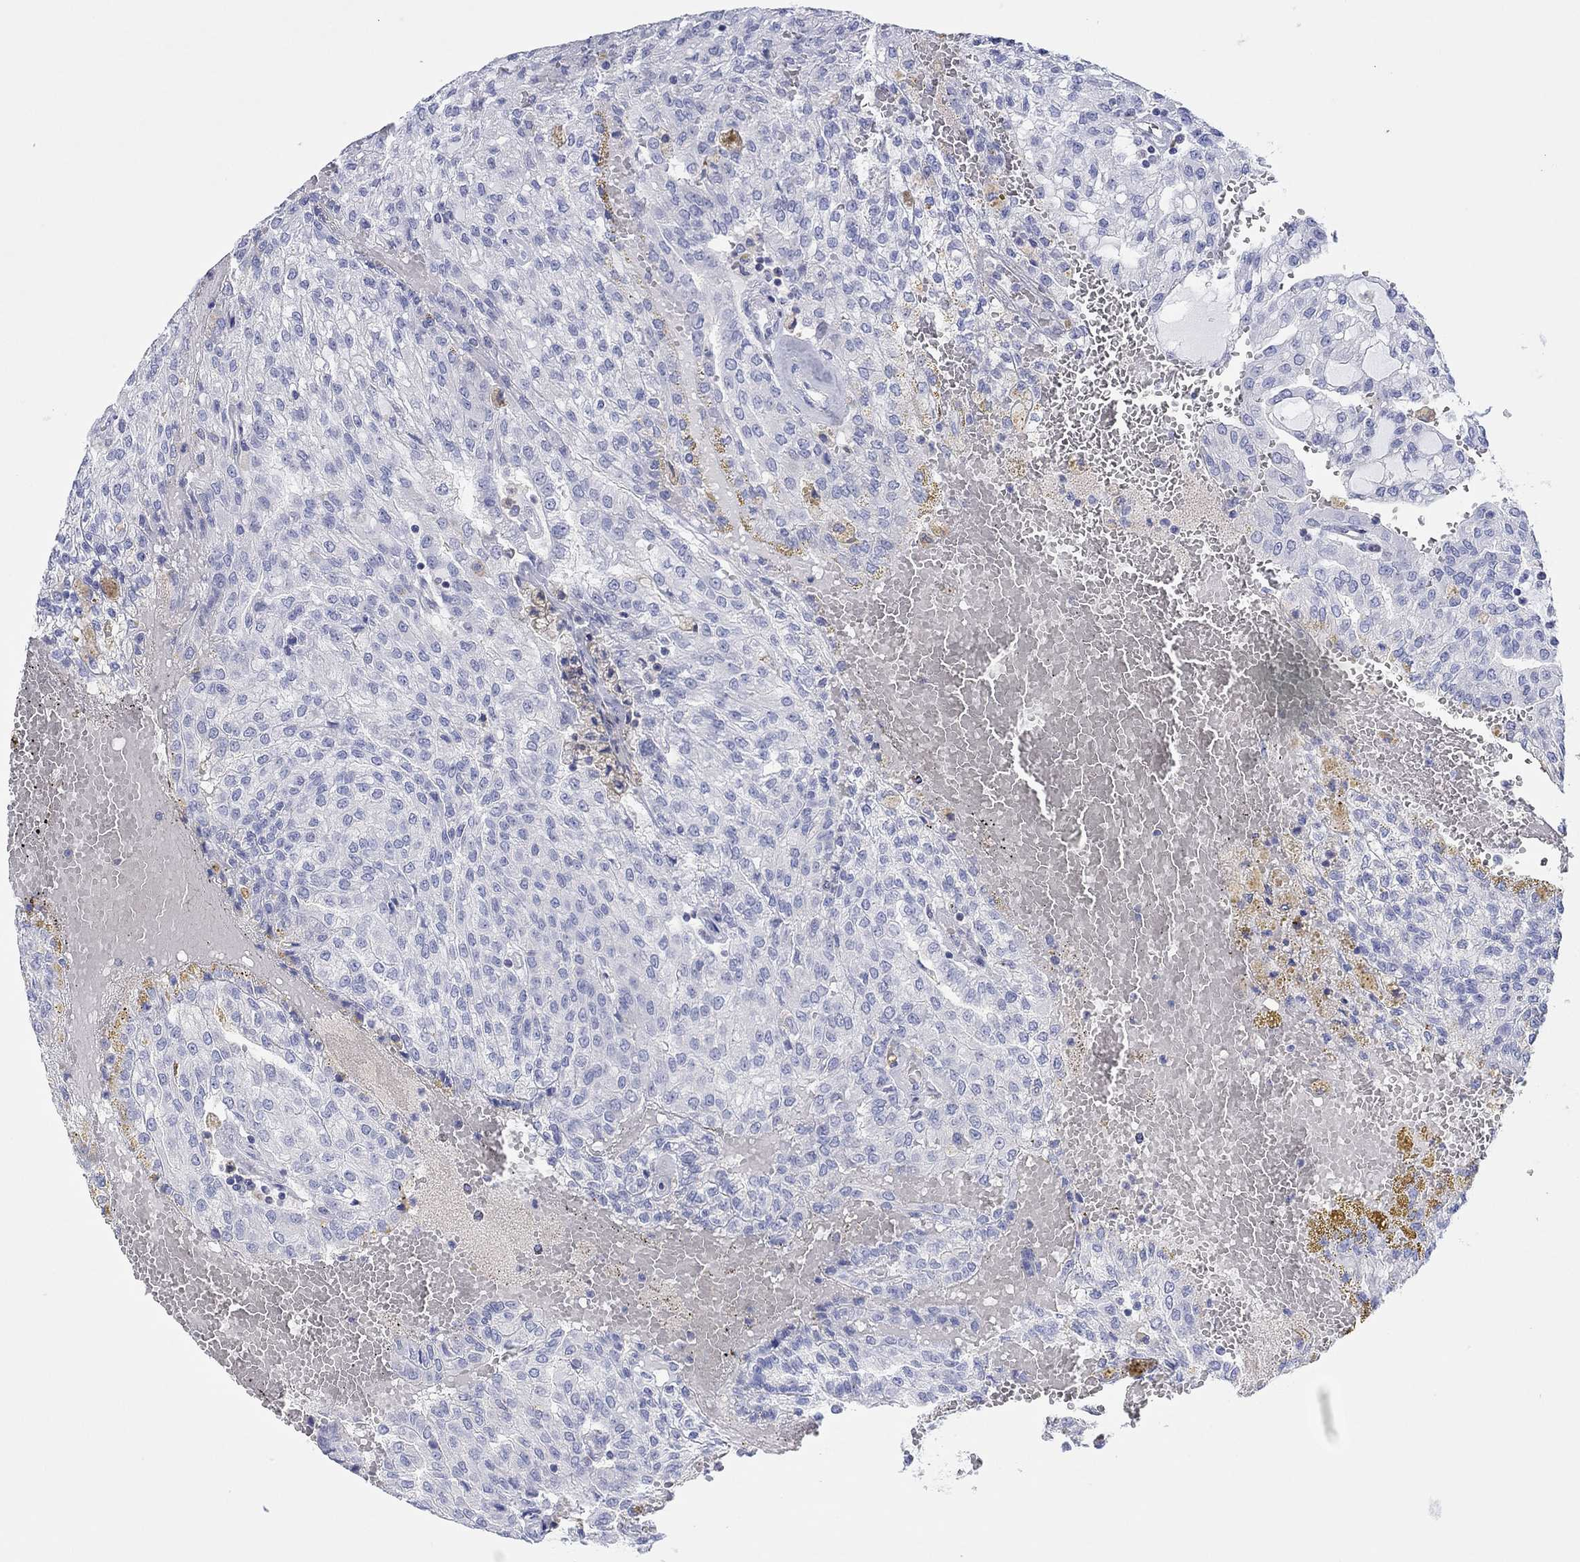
{"staining": {"intensity": "negative", "quantity": "none", "location": "none"}, "tissue": "renal cancer", "cell_type": "Tumor cells", "image_type": "cancer", "snomed": [{"axis": "morphology", "description": "Adenocarcinoma, NOS"}, {"axis": "topography", "description": "Kidney"}], "caption": "Tumor cells show no significant protein expression in renal adenocarcinoma. Brightfield microscopy of immunohistochemistry (IHC) stained with DAB (brown) and hematoxylin (blue), captured at high magnification.", "gene": "PPIL6", "patient": {"sex": "male", "age": 63}}